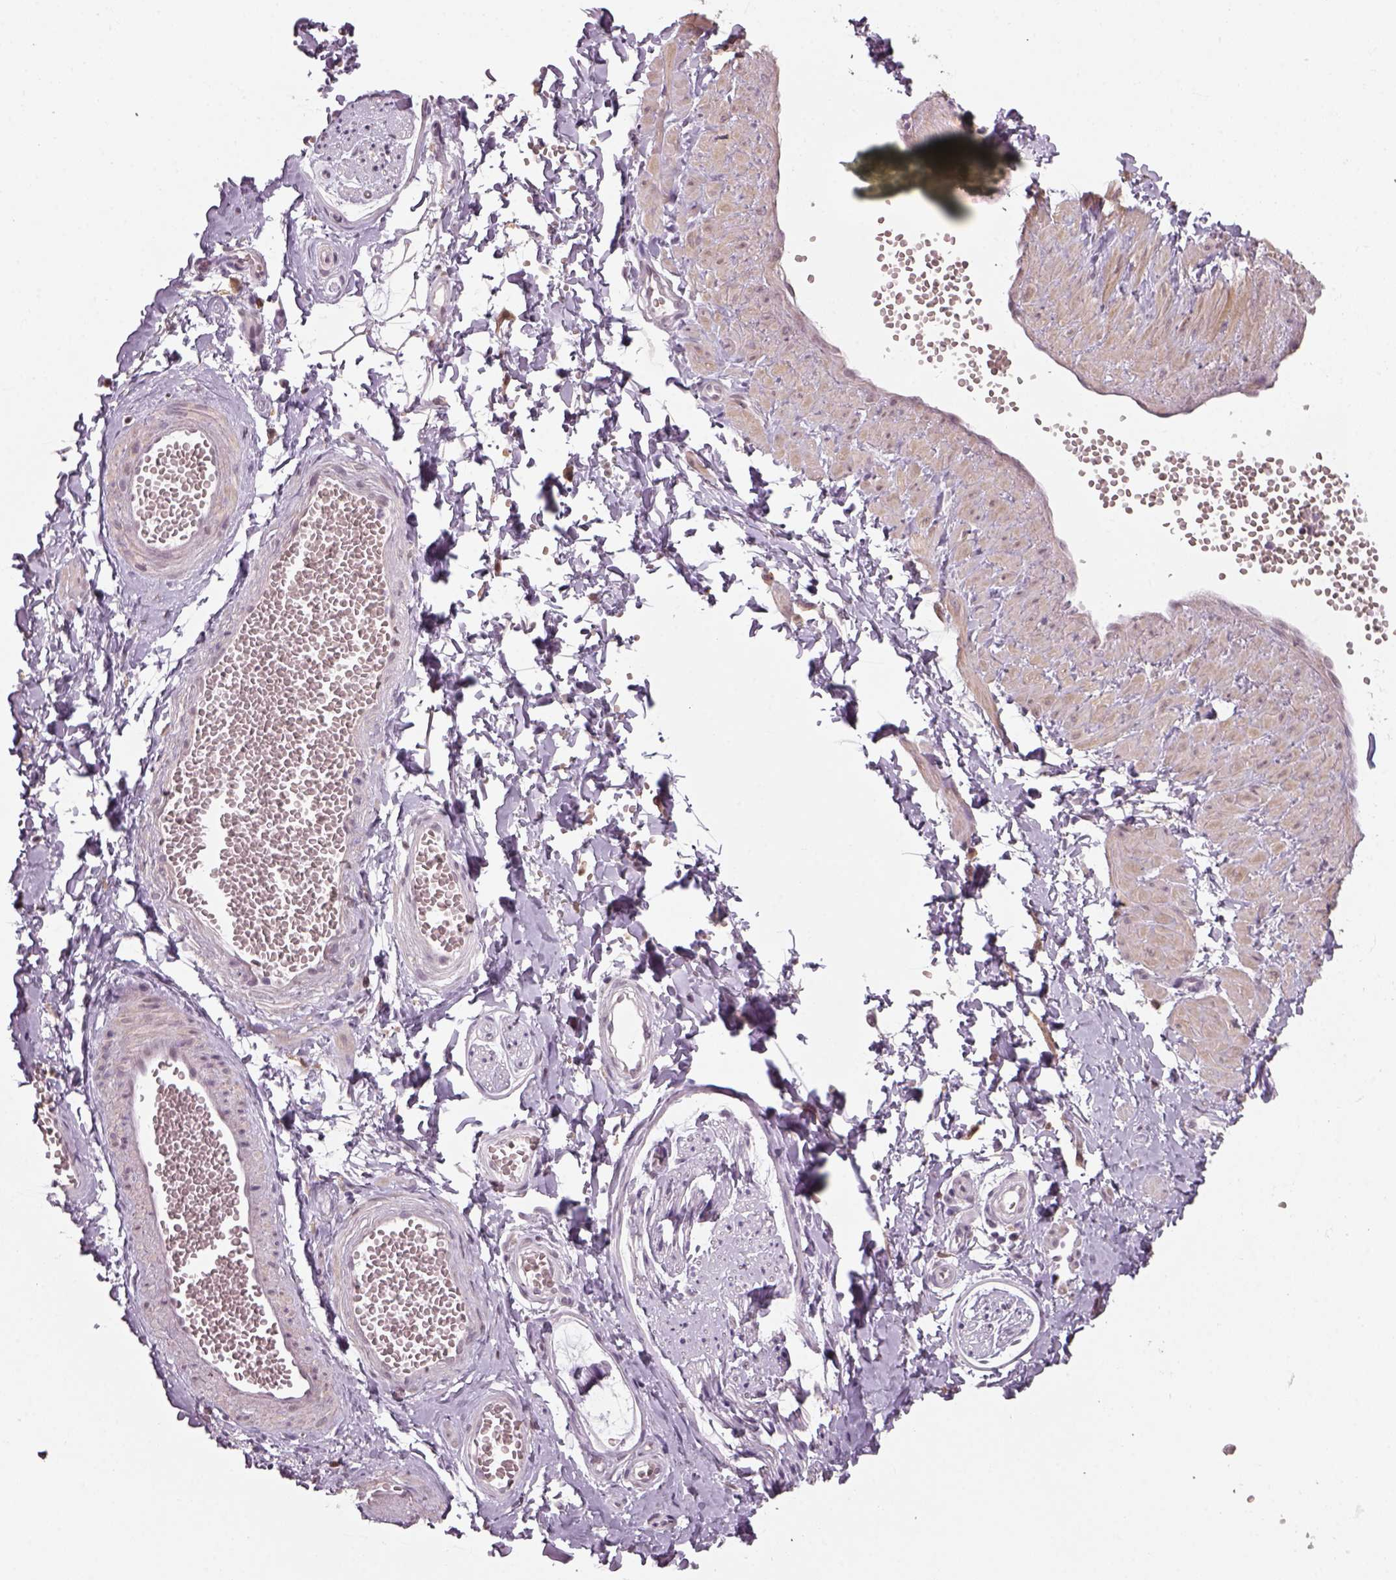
{"staining": {"intensity": "negative", "quantity": "none", "location": "none"}, "tissue": "adipose tissue", "cell_type": "Adipocytes", "image_type": "normal", "snomed": [{"axis": "morphology", "description": "Normal tissue, NOS"}, {"axis": "topography", "description": "Smooth muscle"}, {"axis": "topography", "description": "Peripheral nerve tissue"}], "caption": "Immunohistochemical staining of unremarkable adipose tissue reveals no significant positivity in adipocytes. The staining is performed using DAB brown chromogen with nuclei counter-stained in using hematoxylin.", "gene": "NAT8B", "patient": {"sex": "male", "age": 22}}